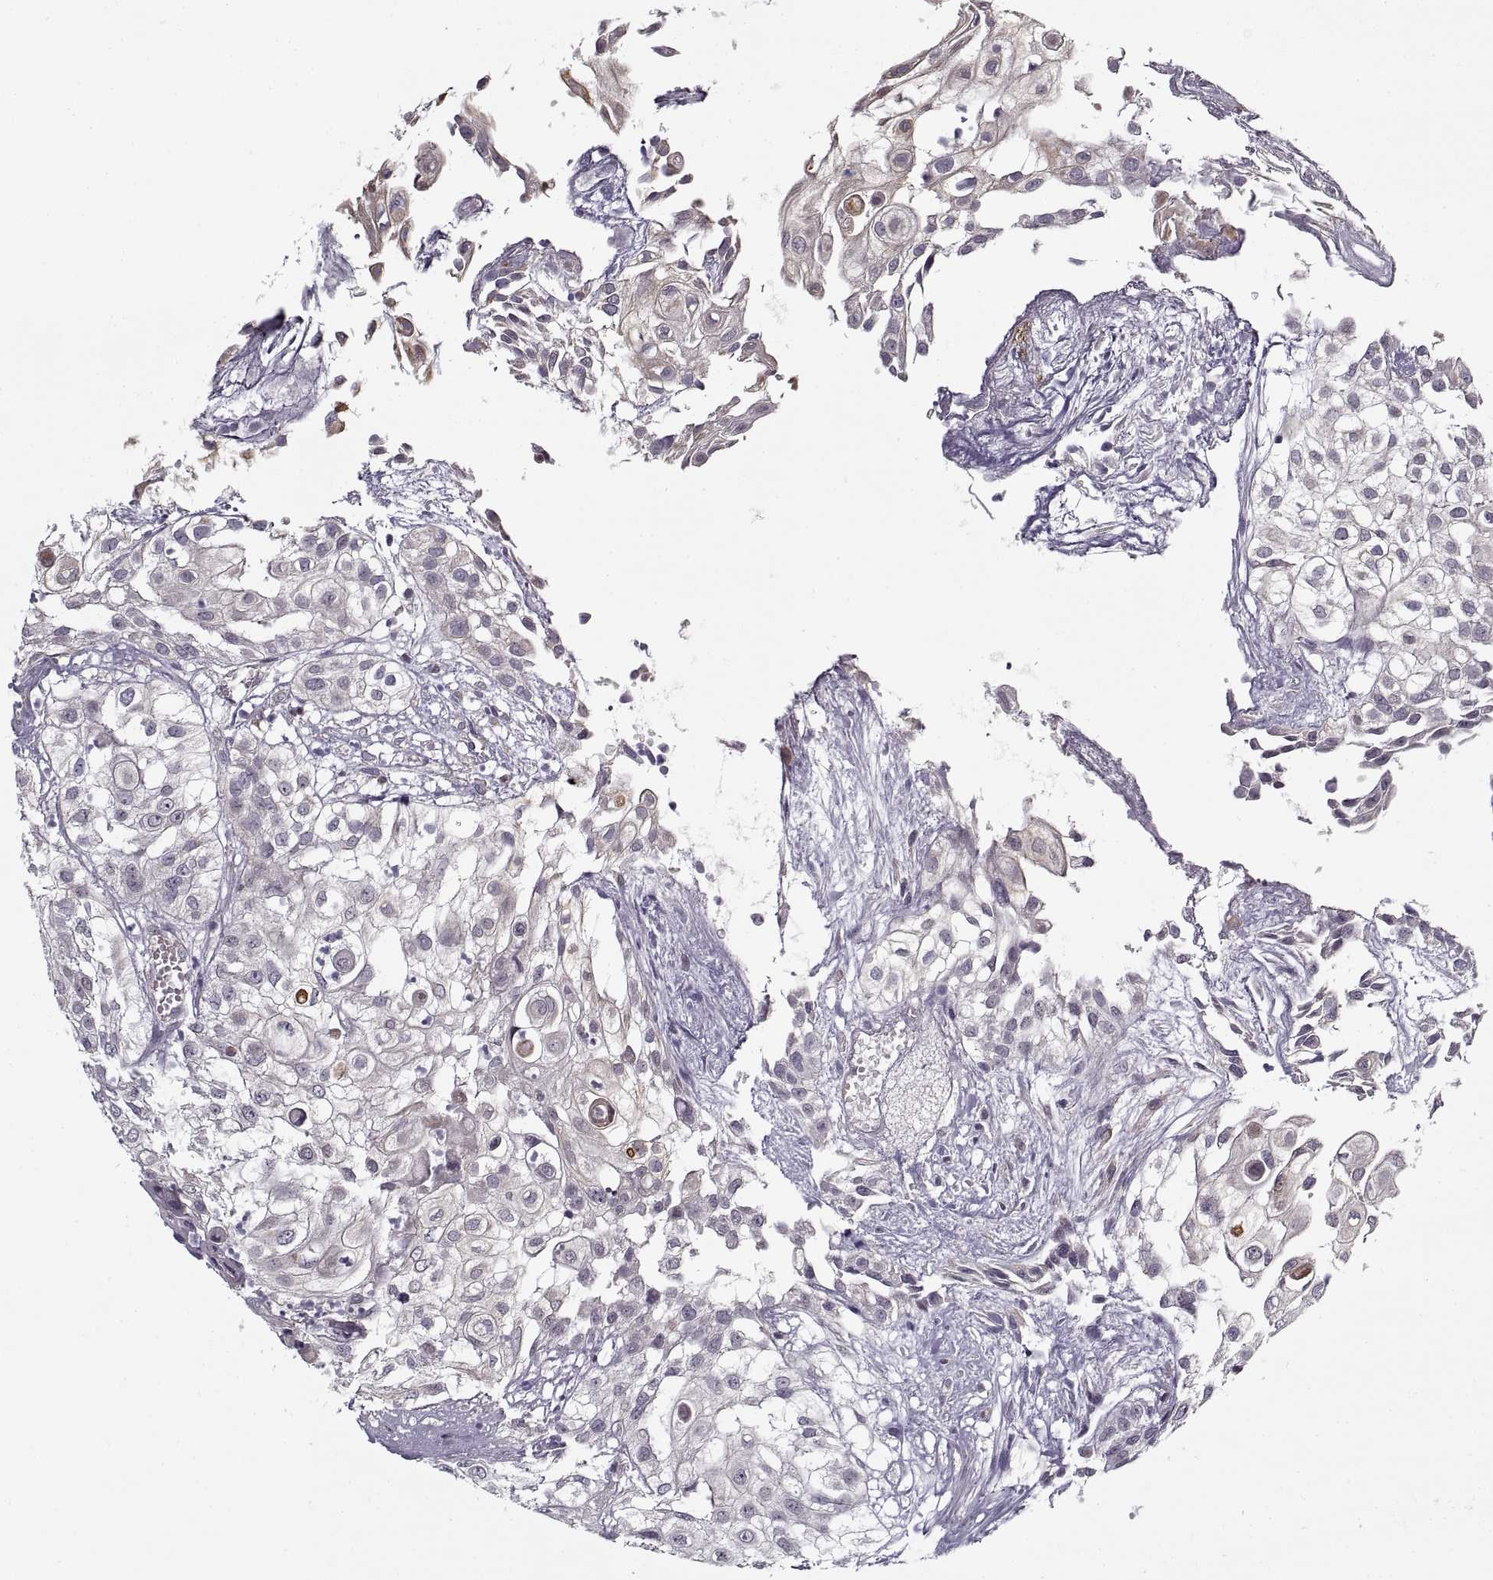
{"staining": {"intensity": "negative", "quantity": "none", "location": "none"}, "tissue": "urothelial cancer", "cell_type": "Tumor cells", "image_type": "cancer", "snomed": [{"axis": "morphology", "description": "Urothelial carcinoma, High grade"}, {"axis": "topography", "description": "Urinary bladder"}], "caption": "Tumor cells show no significant protein staining in high-grade urothelial carcinoma. (Brightfield microscopy of DAB immunohistochemistry at high magnification).", "gene": "LAMB2", "patient": {"sex": "female", "age": 79}}